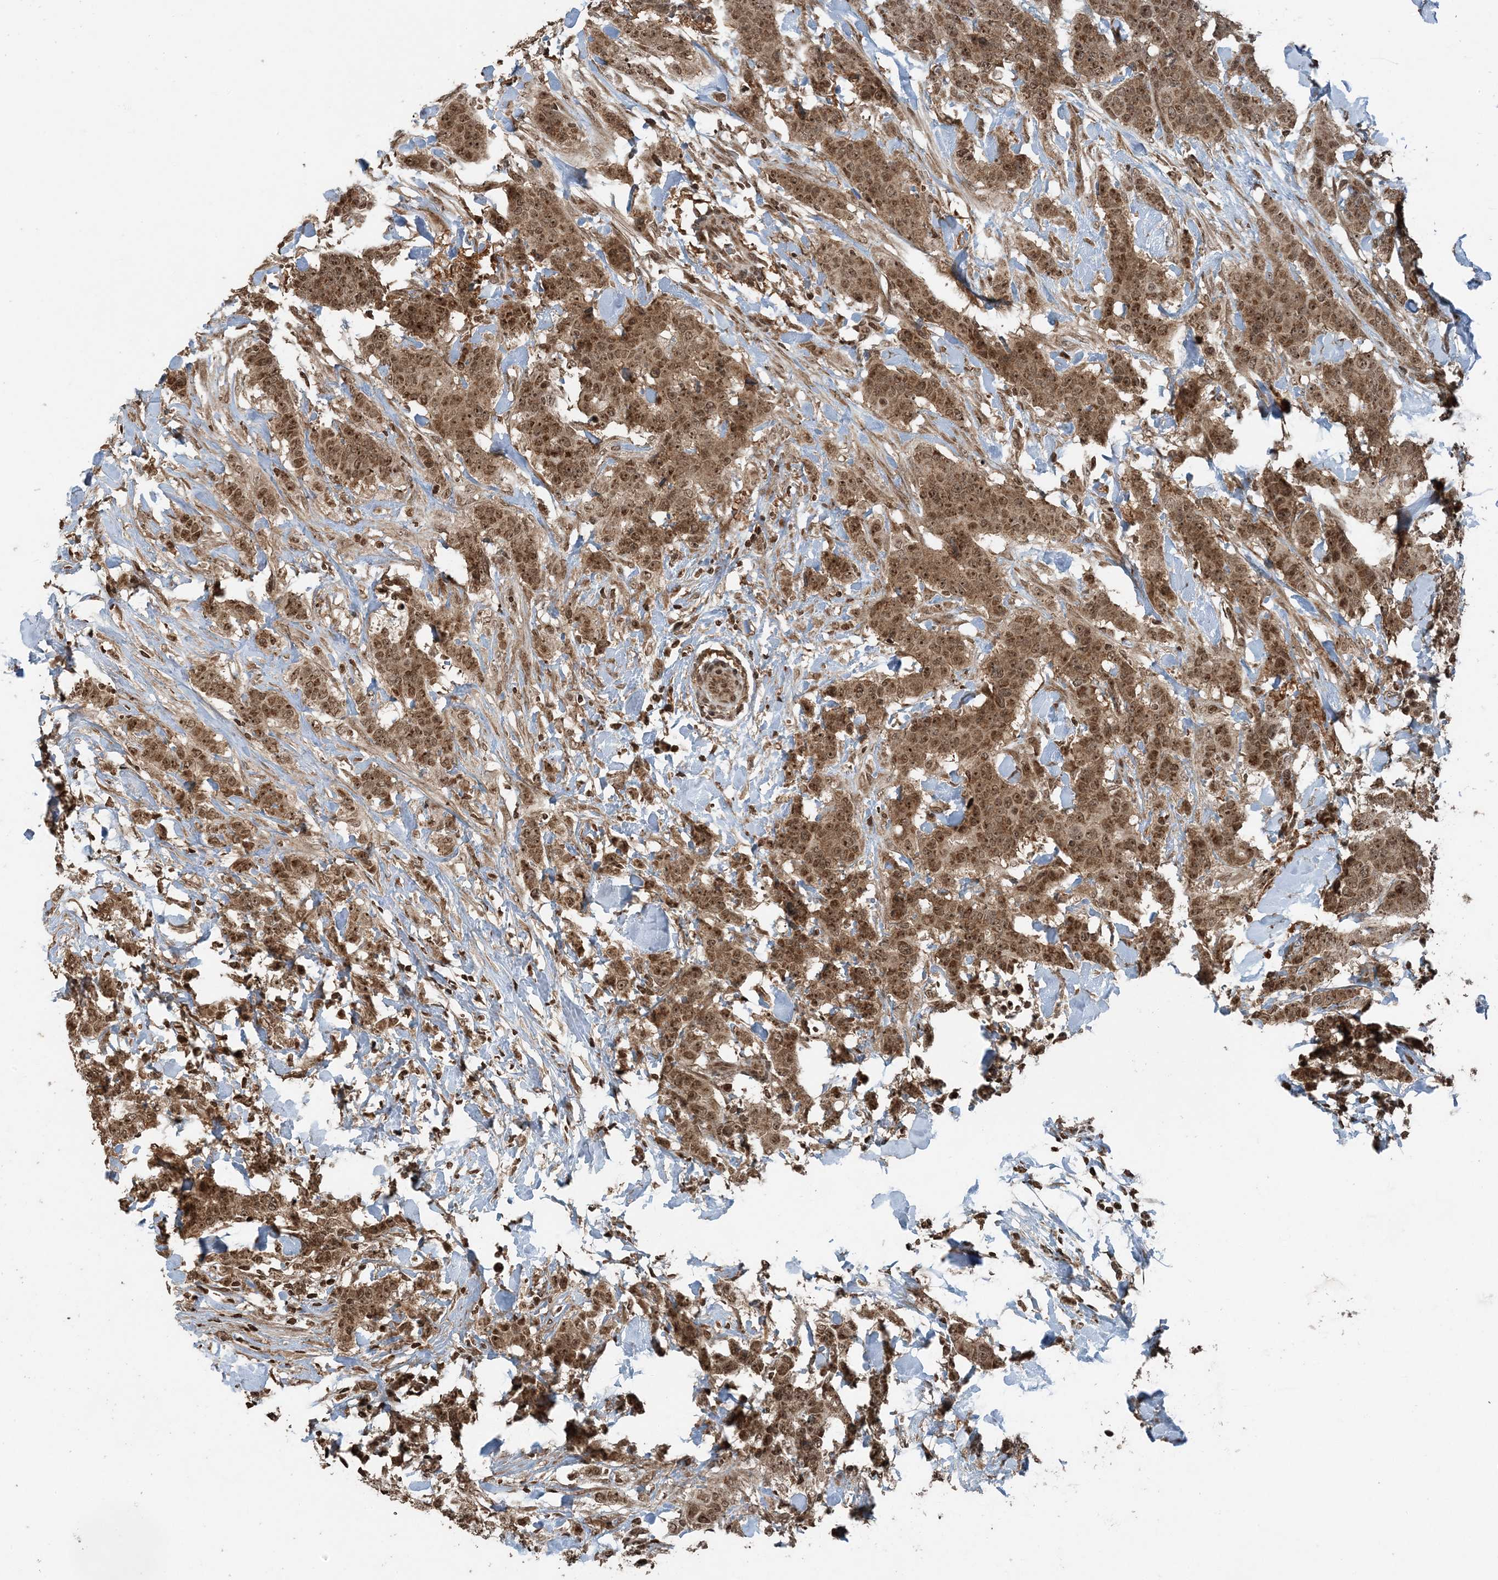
{"staining": {"intensity": "moderate", "quantity": ">75%", "location": "cytoplasmic/membranous,nuclear"}, "tissue": "breast cancer", "cell_type": "Tumor cells", "image_type": "cancer", "snomed": [{"axis": "morphology", "description": "Duct carcinoma"}, {"axis": "topography", "description": "Breast"}], "caption": "Infiltrating ductal carcinoma (breast) tissue demonstrates moderate cytoplasmic/membranous and nuclear positivity in approximately >75% of tumor cells (IHC, brightfield microscopy, high magnification).", "gene": "ZFAND2B", "patient": {"sex": "female", "age": 40}}